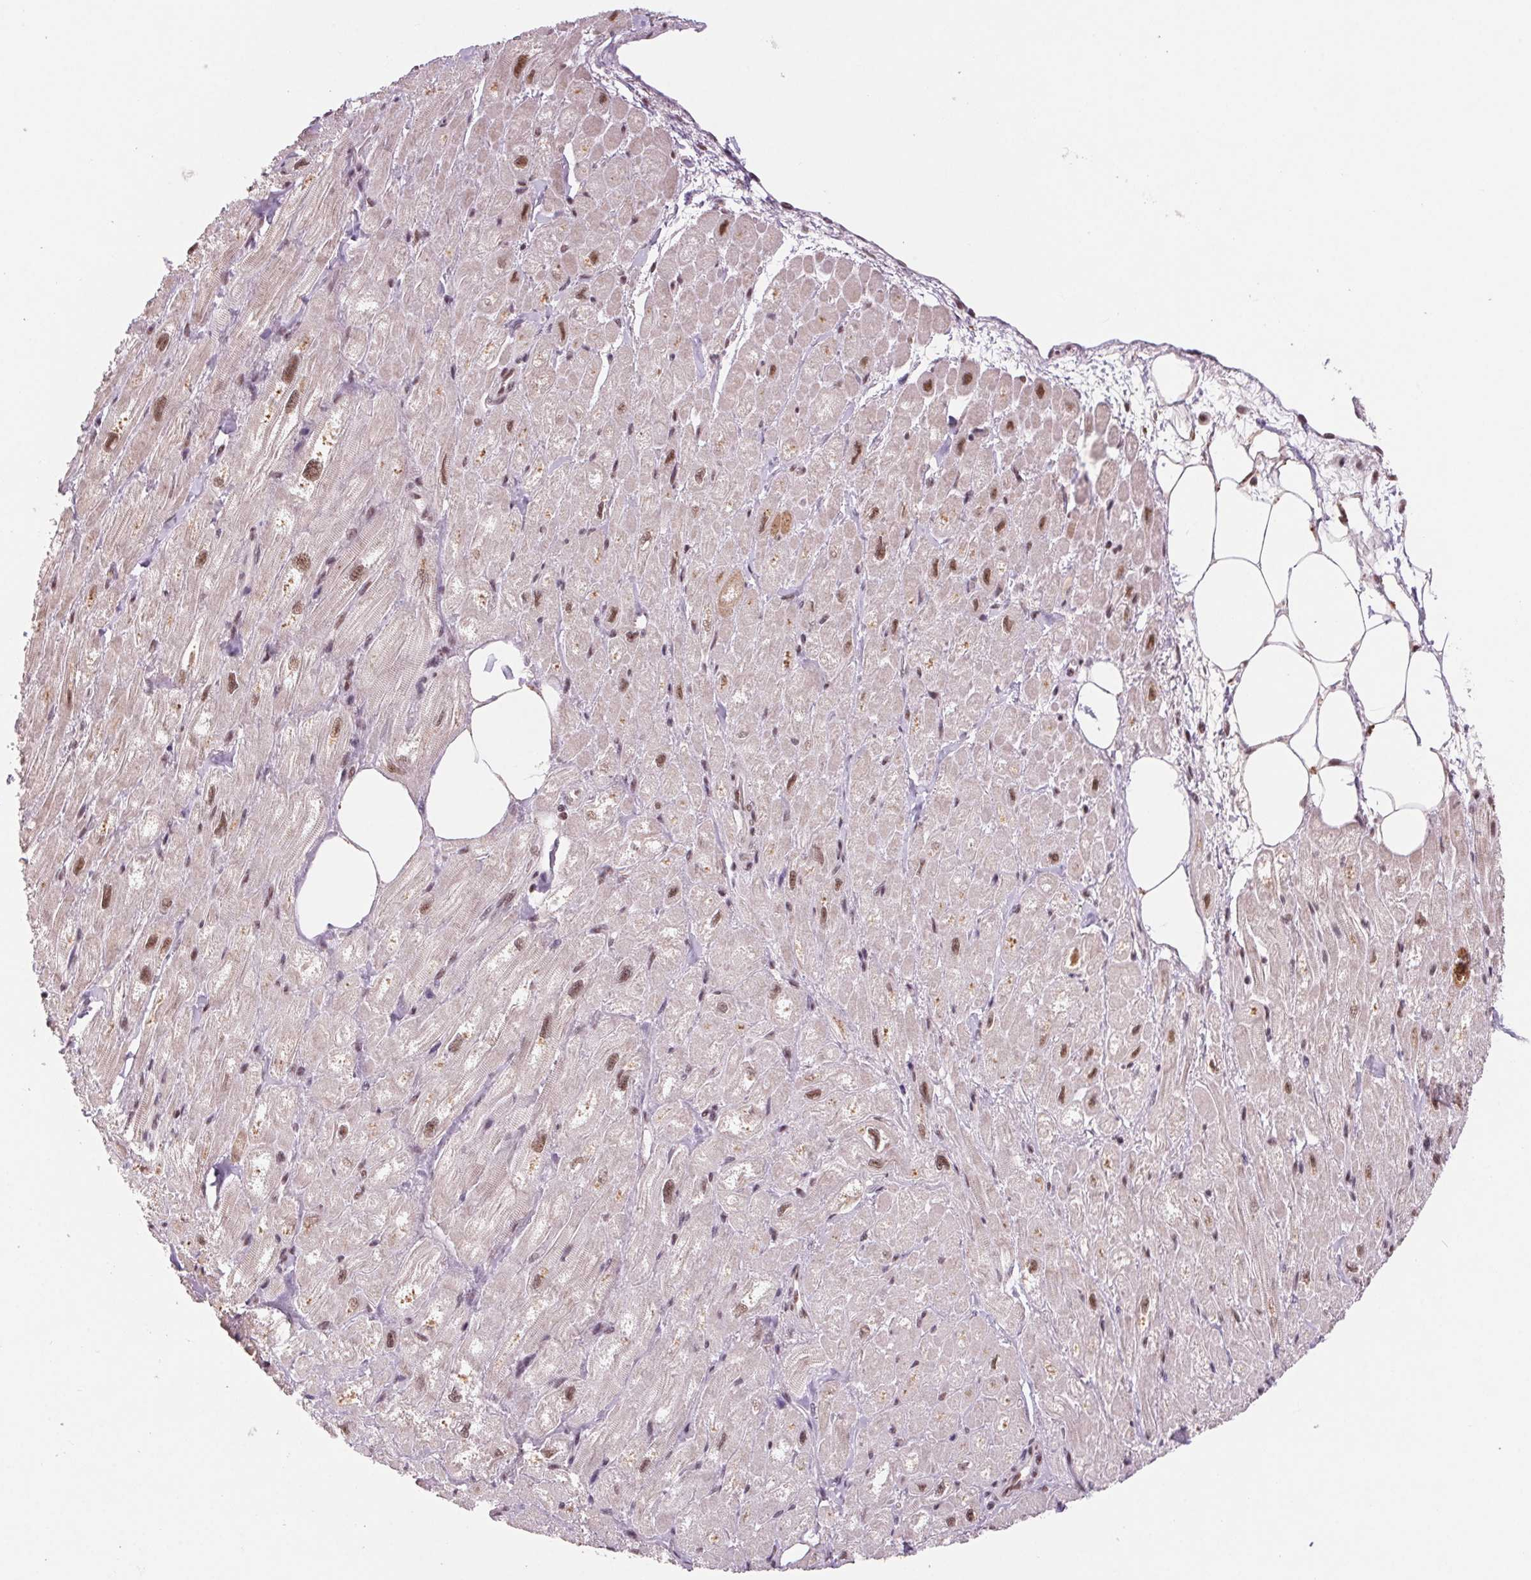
{"staining": {"intensity": "moderate", "quantity": "25%-75%", "location": "nuclear"}, "tissue": "heart muscle", "cell_type": "Cardiomyocytes", "image_type": "normal", "snomed": [{"axis": "morphology", "description": "Normal tissue, NOS"}, {"axis": "topography", "description": "Heart"}], "caption": "A brown stain shows moderate nuclear positivity of a protein in cardiomyocytes of unremarkable human heart muscle. The protein is stained brown, and the nuclei are stained in blue (DAB IHC with brightfield microscopy, high magnification).", "gene": "CD2BP2", "patient": {"sex": "female", "age": 62}}